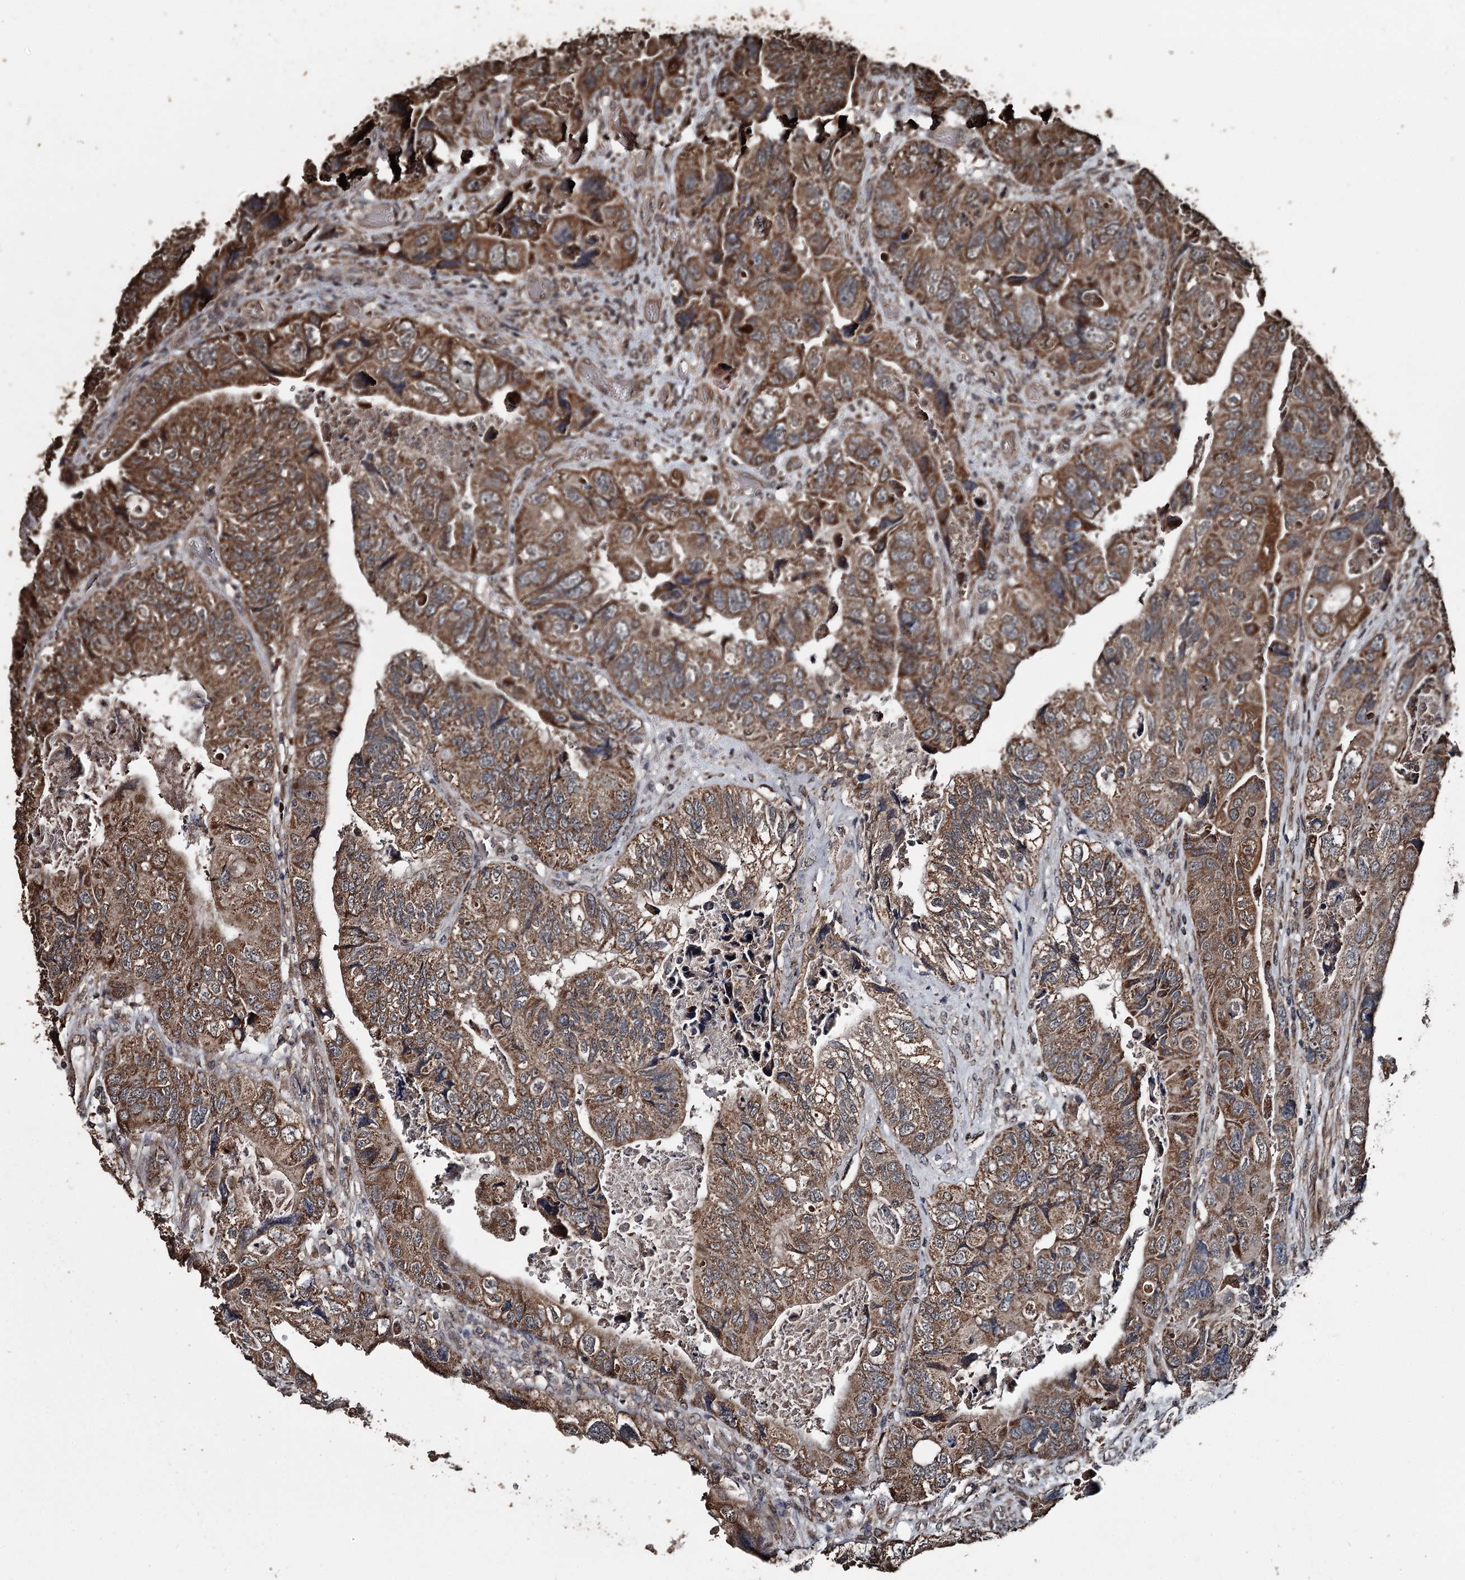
{"staining": {"intensity": "moderate", "quantity": ">75%", "location": "cytoplasmic/membranous"}, "tissue": "colorectal cancer", "cell_type": "Tumor cells", "image_type": "cancer", "snomed": [{"axis": "morphology", "description": "Adenocarcinoma, NOS"}, {"axis": "topography", "description": "Rectum"}], "caption": "The histopathology image demonstrates staining of adenocarcinoma (colorectal), revealing moderate cytoplasmic/membranous protein expression (brown color) within tumor cells.", "gene": "WIPI1", "patient": {"sex": "male", "age": 63}}